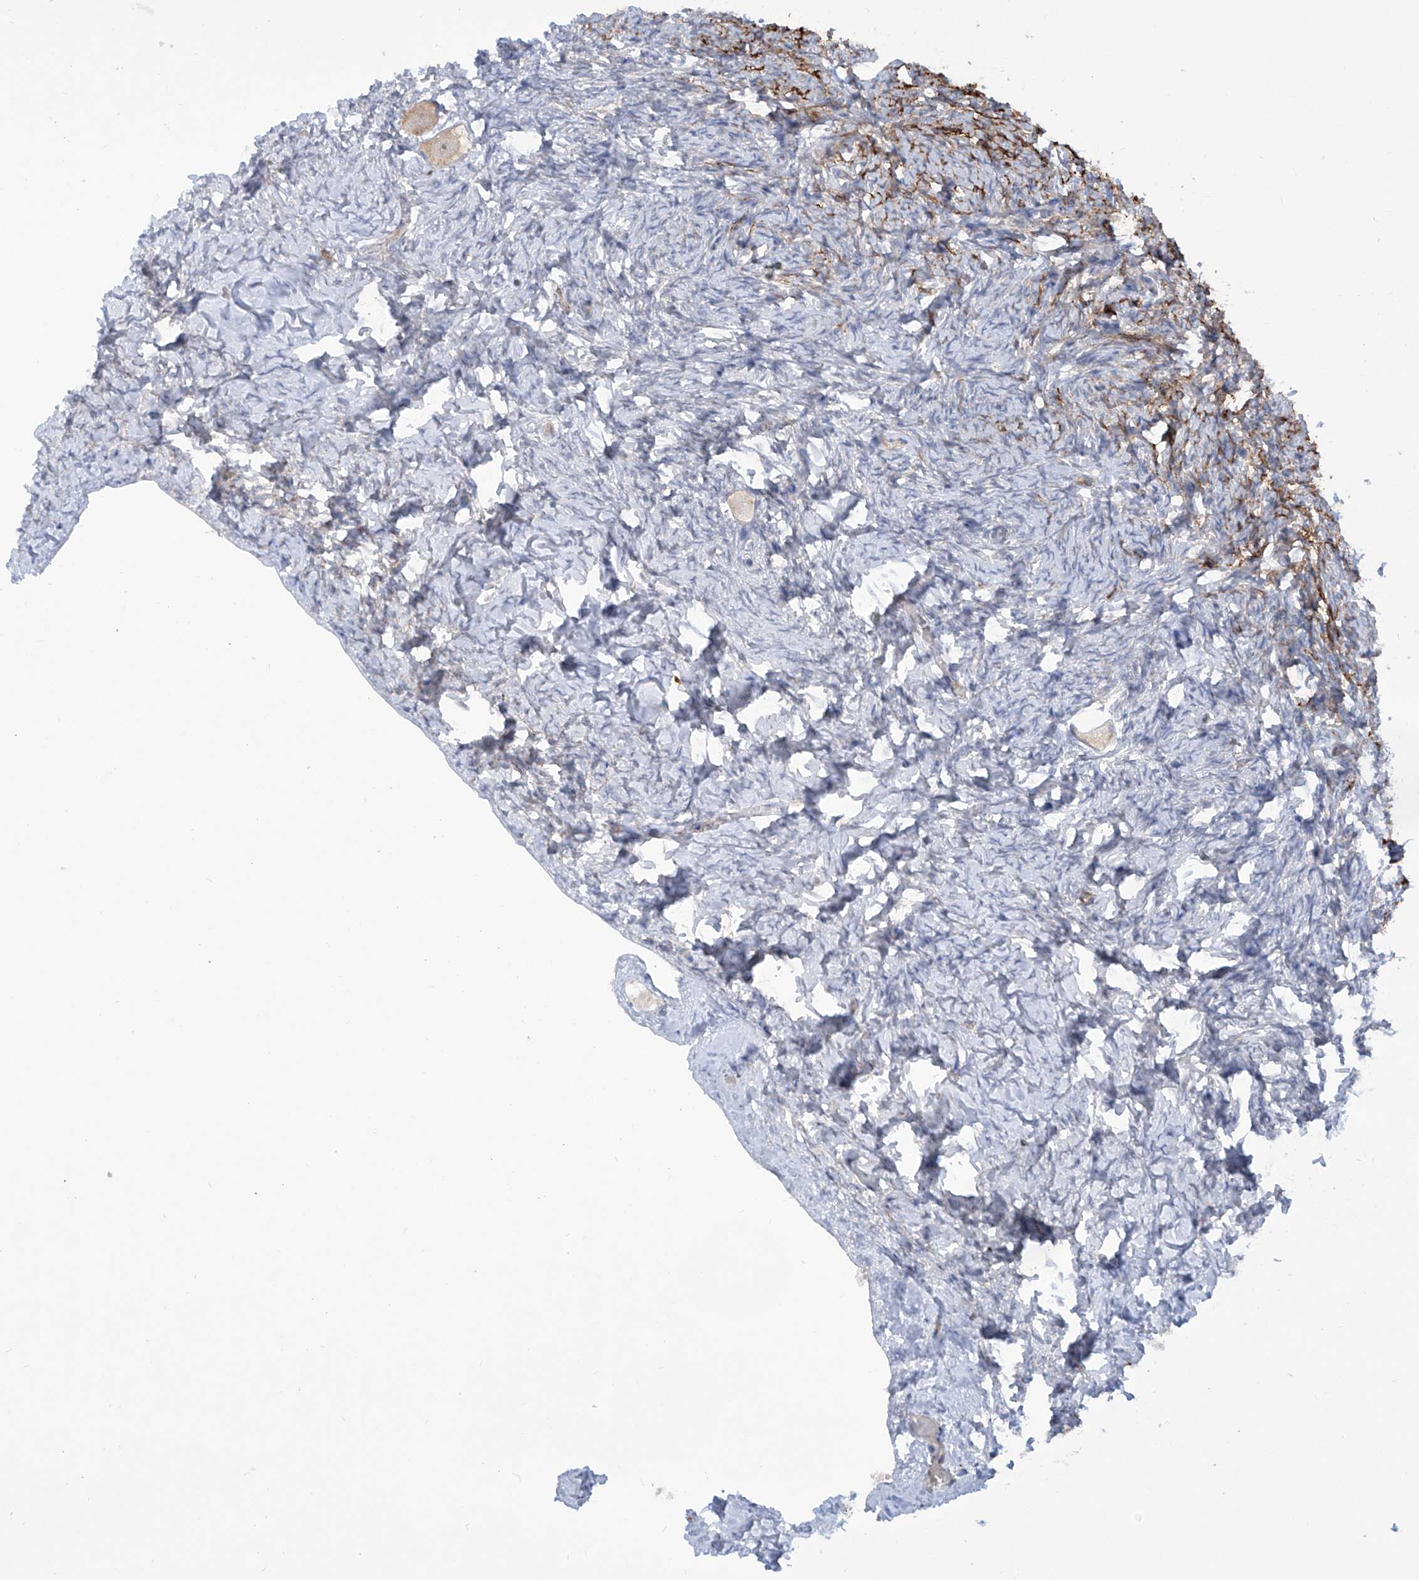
{"staining": {"intensity": "weak", "quantity": "25%-75%", "location": "cytoplasmic/membranous"}, "tissue": "ovary", "cell_type": "Follicle cells", "image_type": "normal", "snomed": [{"axis": "morphology", "description": "Normal tissue, NOS"}, {"axis": "topography", "description": "Ovary"}], "caption": "Immunohistochemical staining of normal ovary demonstrates 25%-75% levels of weak cytoplasmic/membranous protein positivity in about 25%-75% of follicle cells. The staining was performed using DAB (3,3'-diaminobenzidine) to visualize the protein expression in brown, while the nuclei were stained in blue with hematoxylin (Magnification: 20x).", "gene": "ZNF490", "patient": {"sex": "female", "age": 27}}